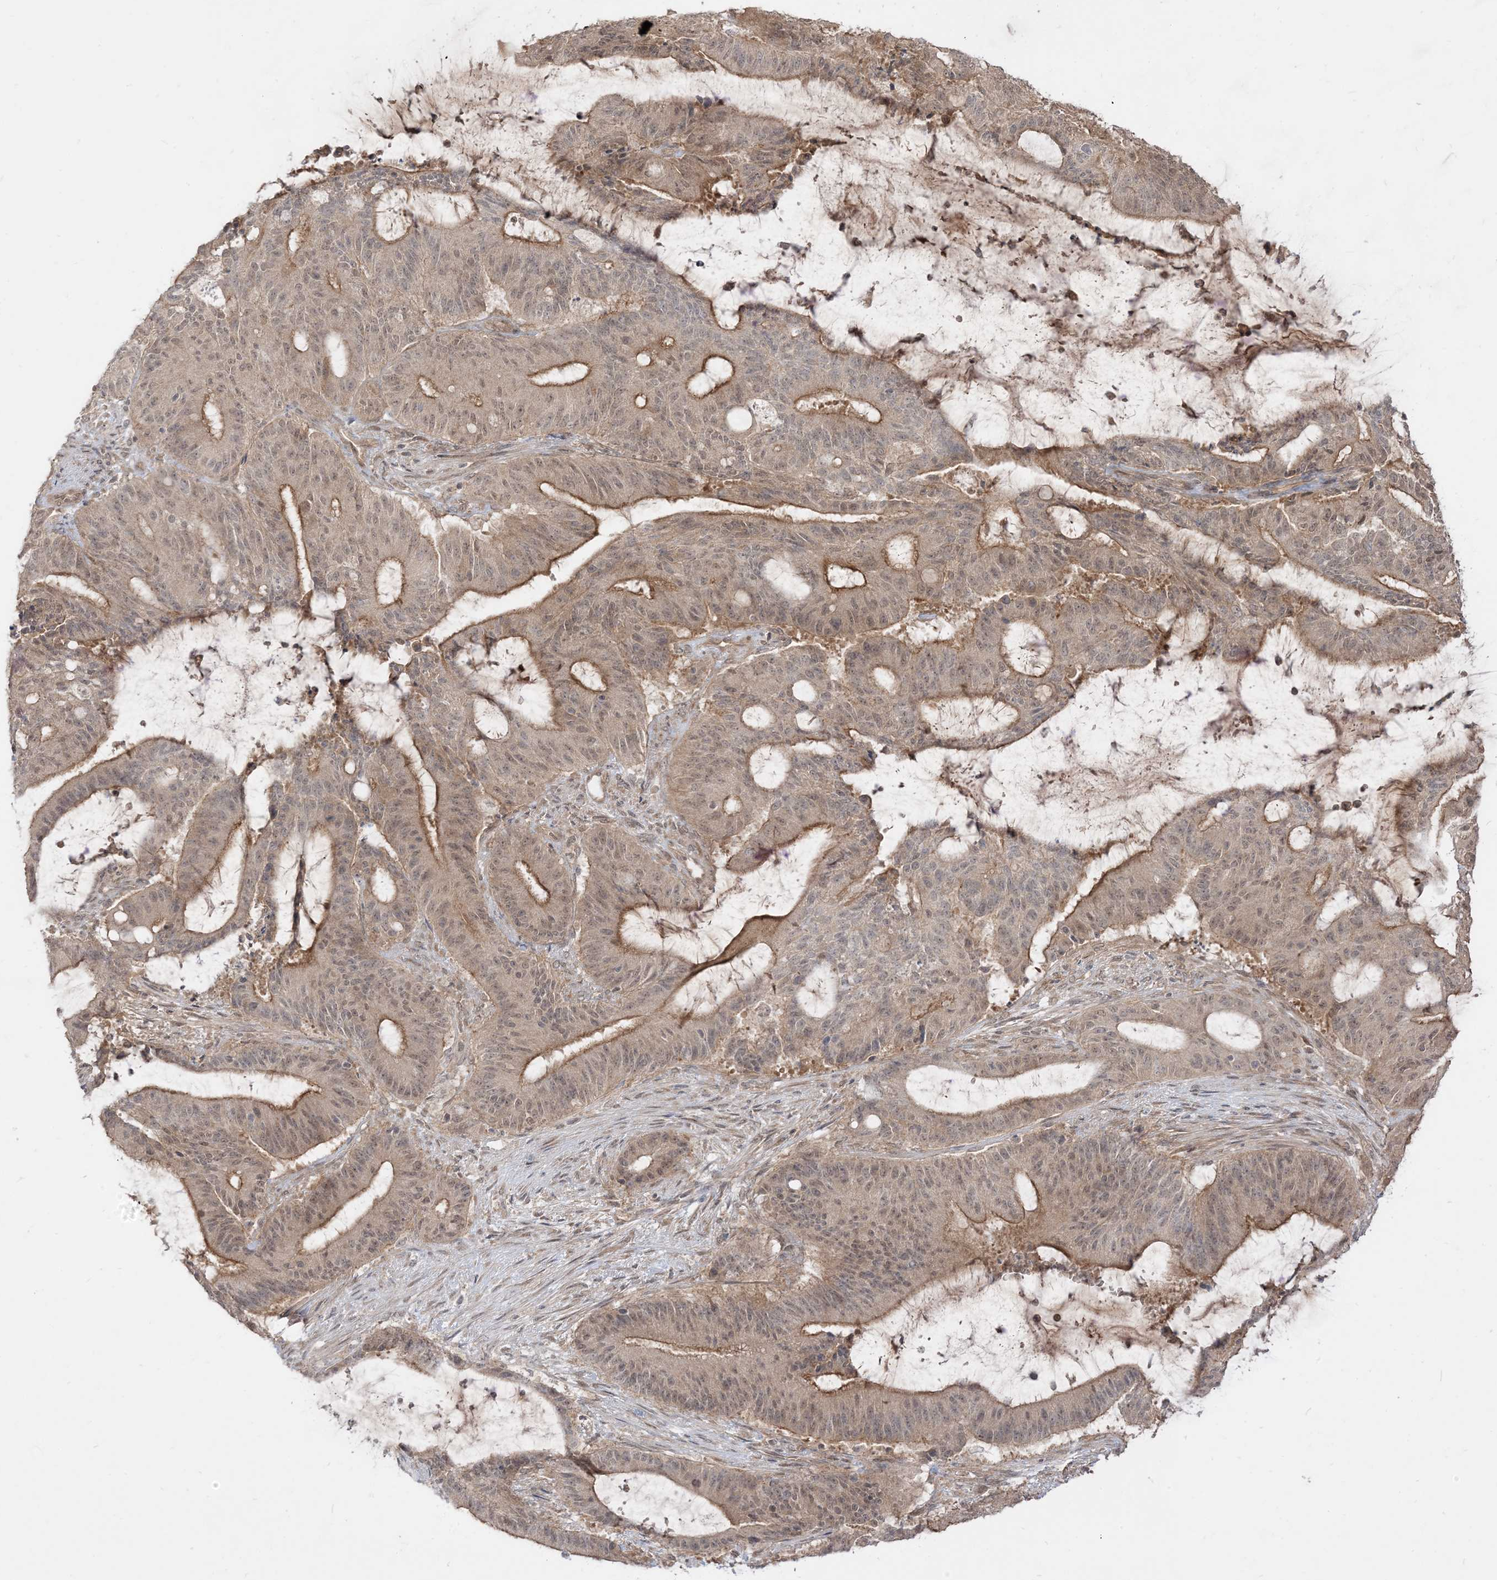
{"staining": {"intensity": "moderate", "quantity": "25%-75%", "location": "cytoplasmic/membranous,nuclear"}, "tissue": "liver cancer", "cell_type": "Tumor cells", "image_type": "cancer", "snomed": [{"axis": "morphology", "description": "Normal tissue, NOS"}, {"axis": "morphology", "description": "Cholangiocarcinoma"}, {"axis": "topography", "description": "Liver"}, {"axis": "topography", "description": "Peripheral nerve tissue"}], "caption": "Liver cancer (cholangiocarcinoma) was stained to show a protein in brown. There is medium levels of moderate cytoplasmic/membranous and nuclear expression in about 25%-75% of tumor cells. Ihc stains the protein of interest in brown and the nuclei are stained blue.", "gene": "TBCC", "patient": {"sex": "female", "age": 73}}